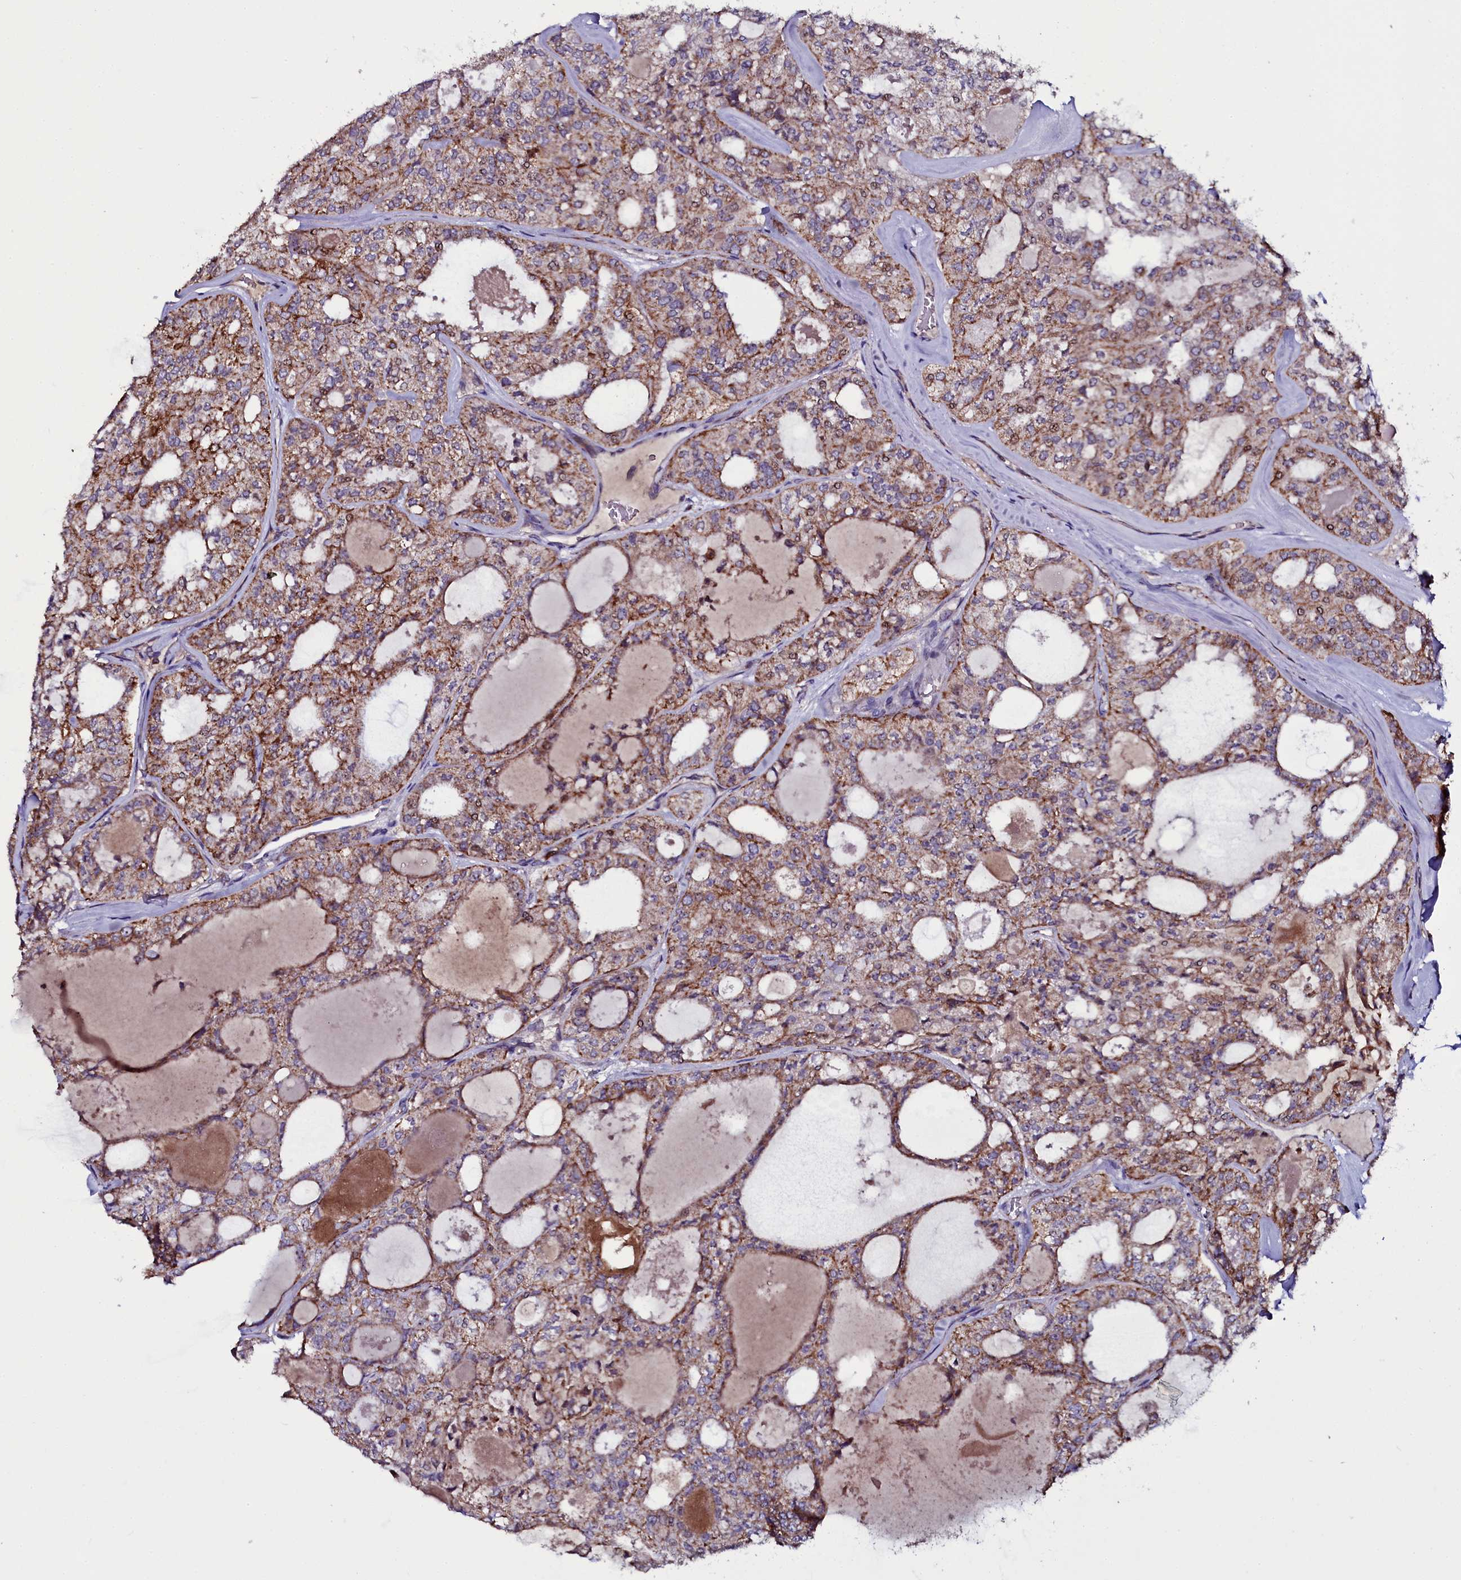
{"staining": {"intensity": "moderate", "quantity": ">75%", "location": "cytoplasmic/membranous"}, "tissue": "thyroid cancer", "cell_type": "Tumor cells", "image_type": "cancer", "snomed": [{"axis": "morphology", "description": "Follicular adenoma carcinoma, NOS"}, {"axis": "topography", "description": "Thyroid gland"}], "caption": "This is an image of immunohistochemistry staining of thyroid follicular adenoma carcinoma, which shows moderate staining in the cytoplasmic/membranous of tumor cells.", "gene": "NAA80", "patient": {"sex": "male", "age": 75}}